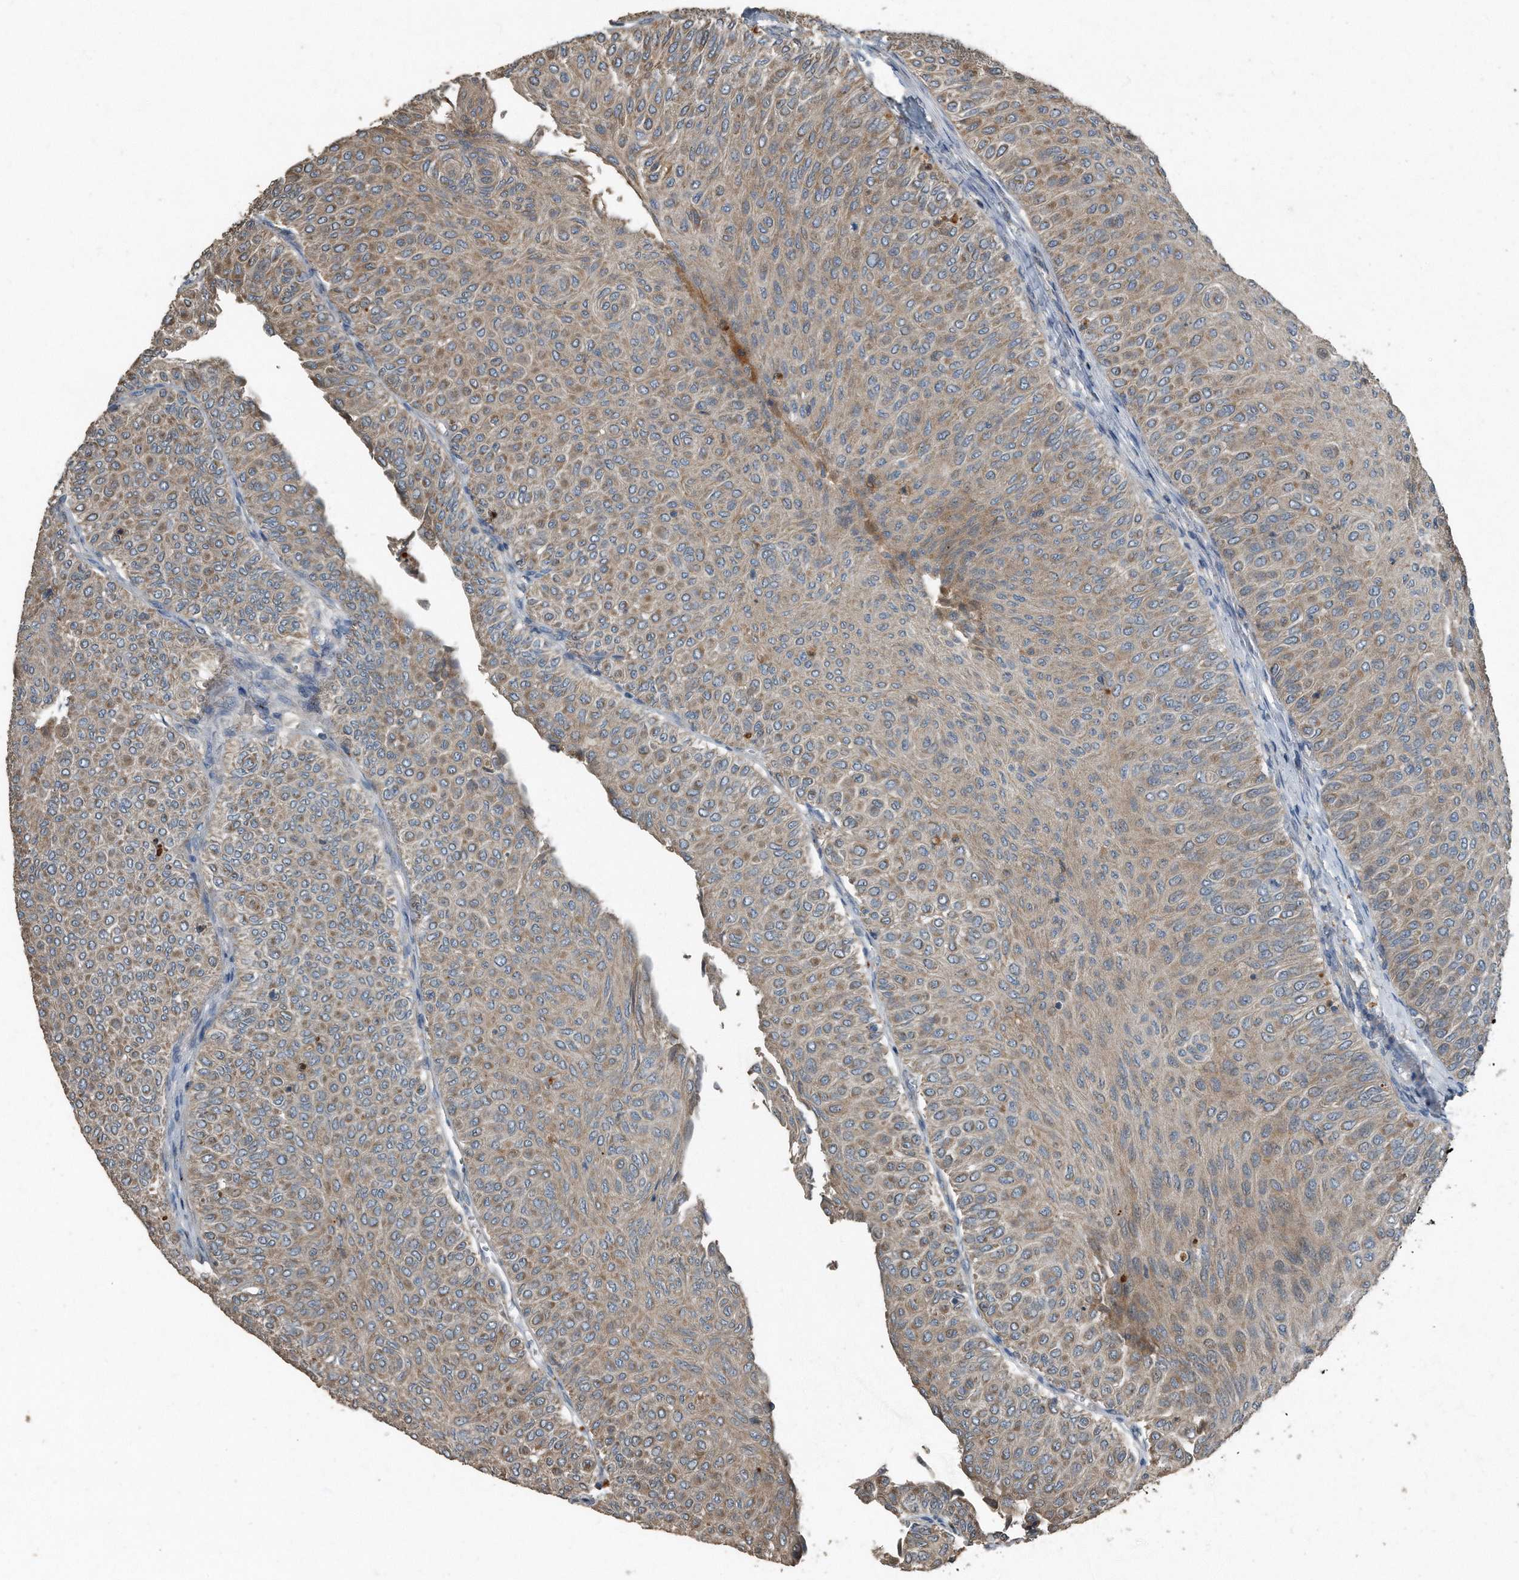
{"staining": {"intensity": "moderate", "quantity": ">75%", "location": "cytoplasmic/membranous"}, "tissue": "urothelial cancer", "cell_type": "Tumor cells", "image_type": "cancer", "snomed": [{"axis": "morphology", "description": "Urothelial carcinoma, Low grade"}, {"axis": "topography", "description": "Urinary bladder"}], "caption": "Protein staining of urothelial cancer tissue shows moderate cytoplasmic/membranous staining in about >75% of tumor cells.", "gene": "C9", "patient": {"sex": "male", "age": 78}}